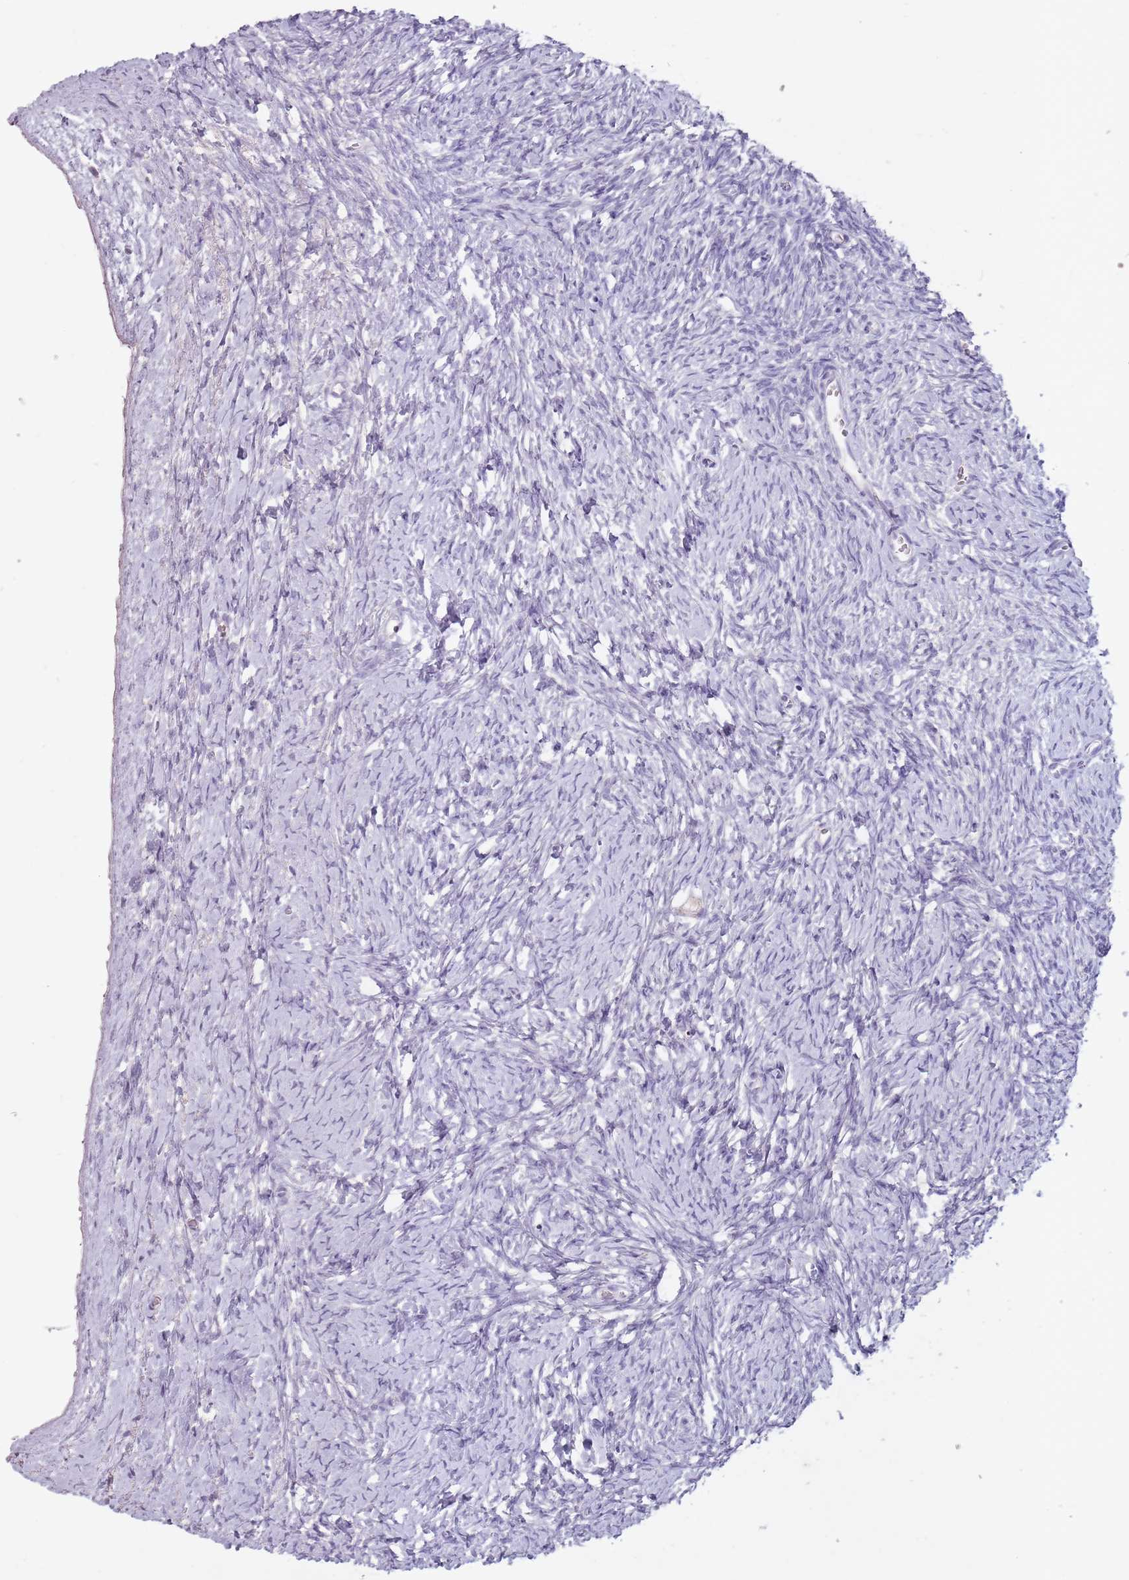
{"staining": {"intensity": "negative", "quantity": "none", "location": "none"}, "tissue": "ovary", "cell_type": "Ovarian stroma cells", "image_type": "normal", "snomed": [{"axis": "morphology", "description": "Normal tissue, NOS"}, {"axis": "morphology", "description": "Developmental malformation"}, {"axis": "topography", "description": "Ovary"}], "caption": "The photomicrograph exhibits no staining of ovarian stroma cells in benign ovary.", "gene": "STYK1", "patient": {"sex": "female", "age": 39}}